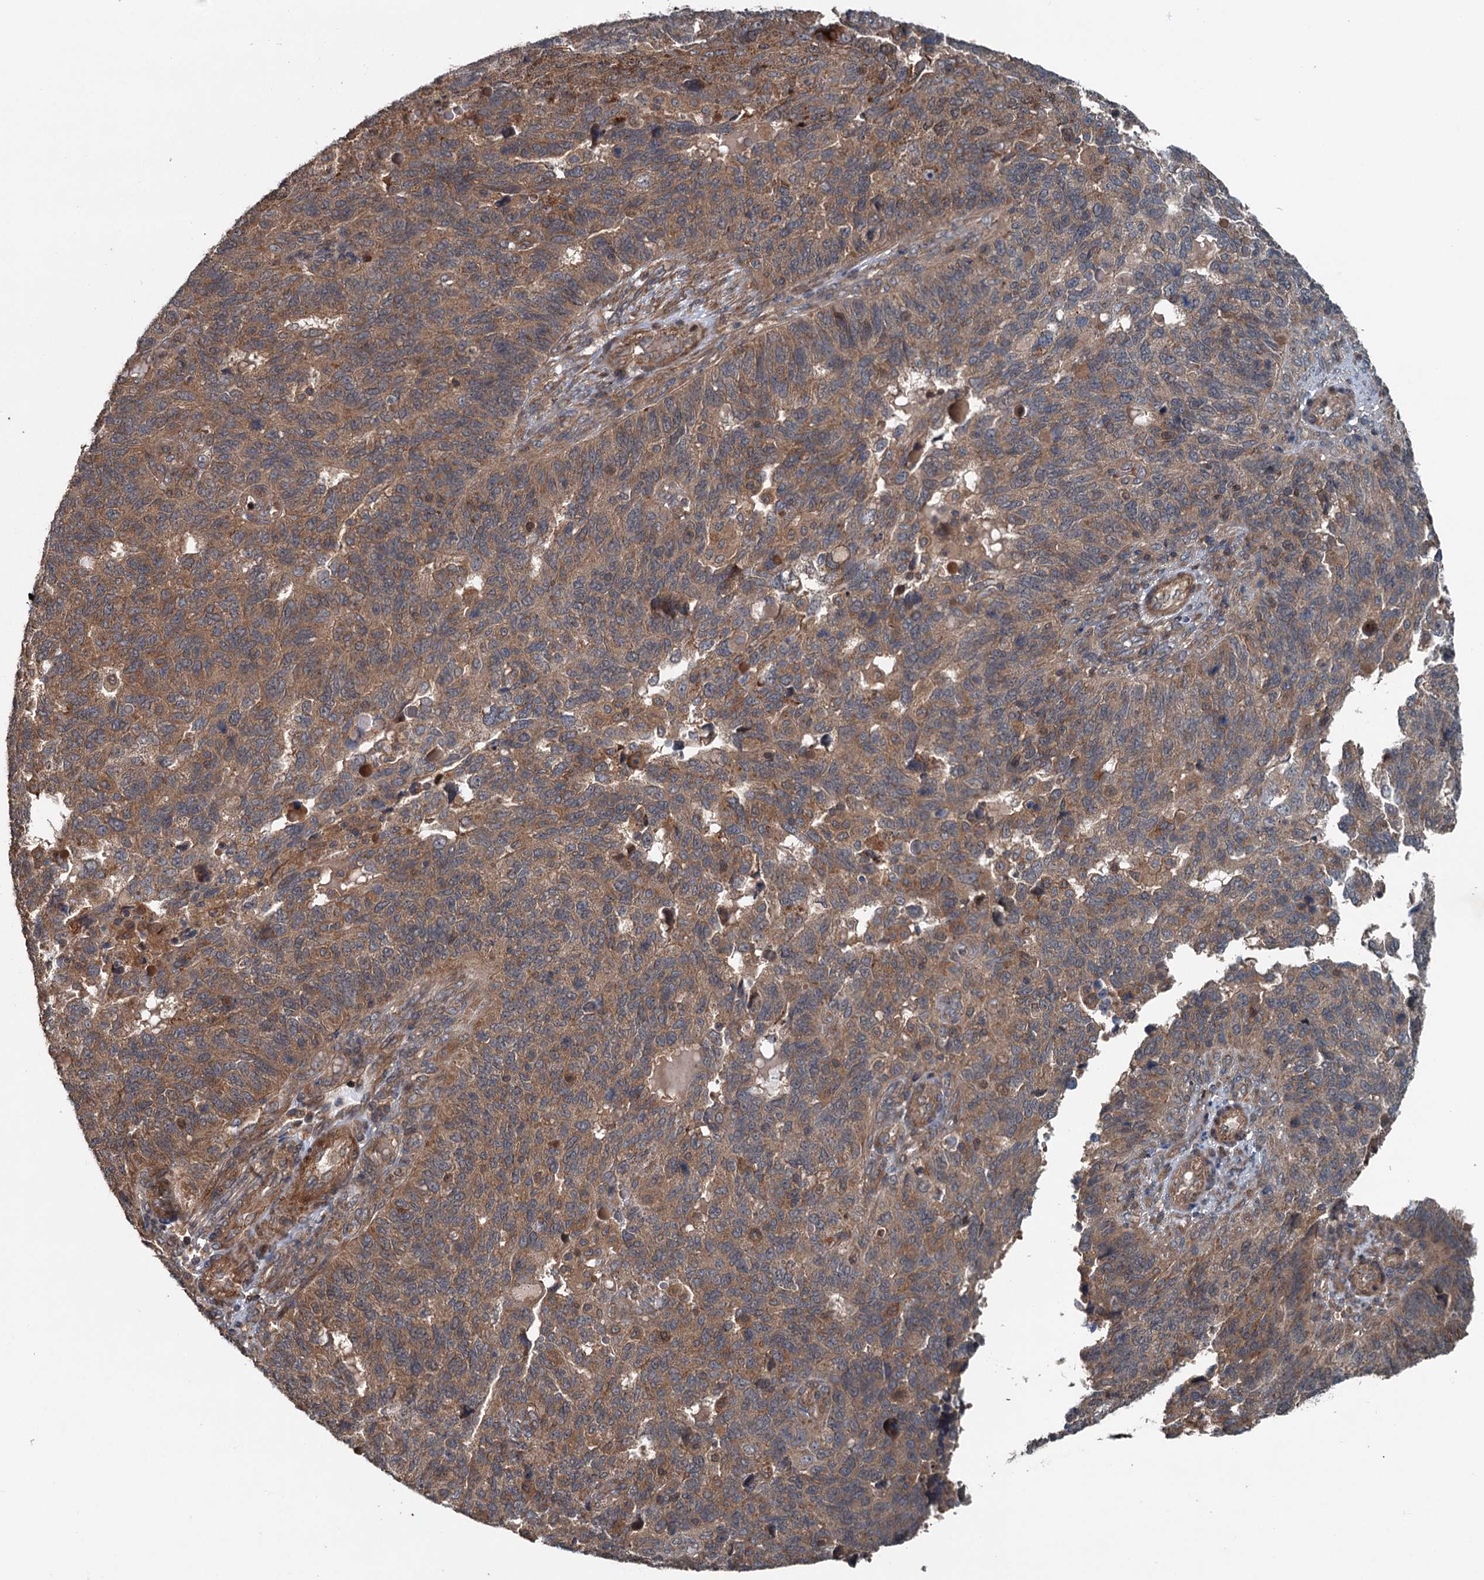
{"staining": {"intensity": "moderate", "quantity": ">75%", "location": "cytoplasmic/membranous"}, "tissue": "endometrial cancer", "cell_type": "Tumor cells", "image_type": "cancer", "snomed": [{"axis": "morphology", "description": "Adenocarcinoma, NOS"}, {"axis": "topography", "description": "Endometrium"}], "caption": "Protein expression analysis of human endometrial cancer reveals moderate cytoplasmic/membranous expression in about >75% of tumor cells.", "gene": "TEDC1", "patient": {"sex": "female", "age": 66}}